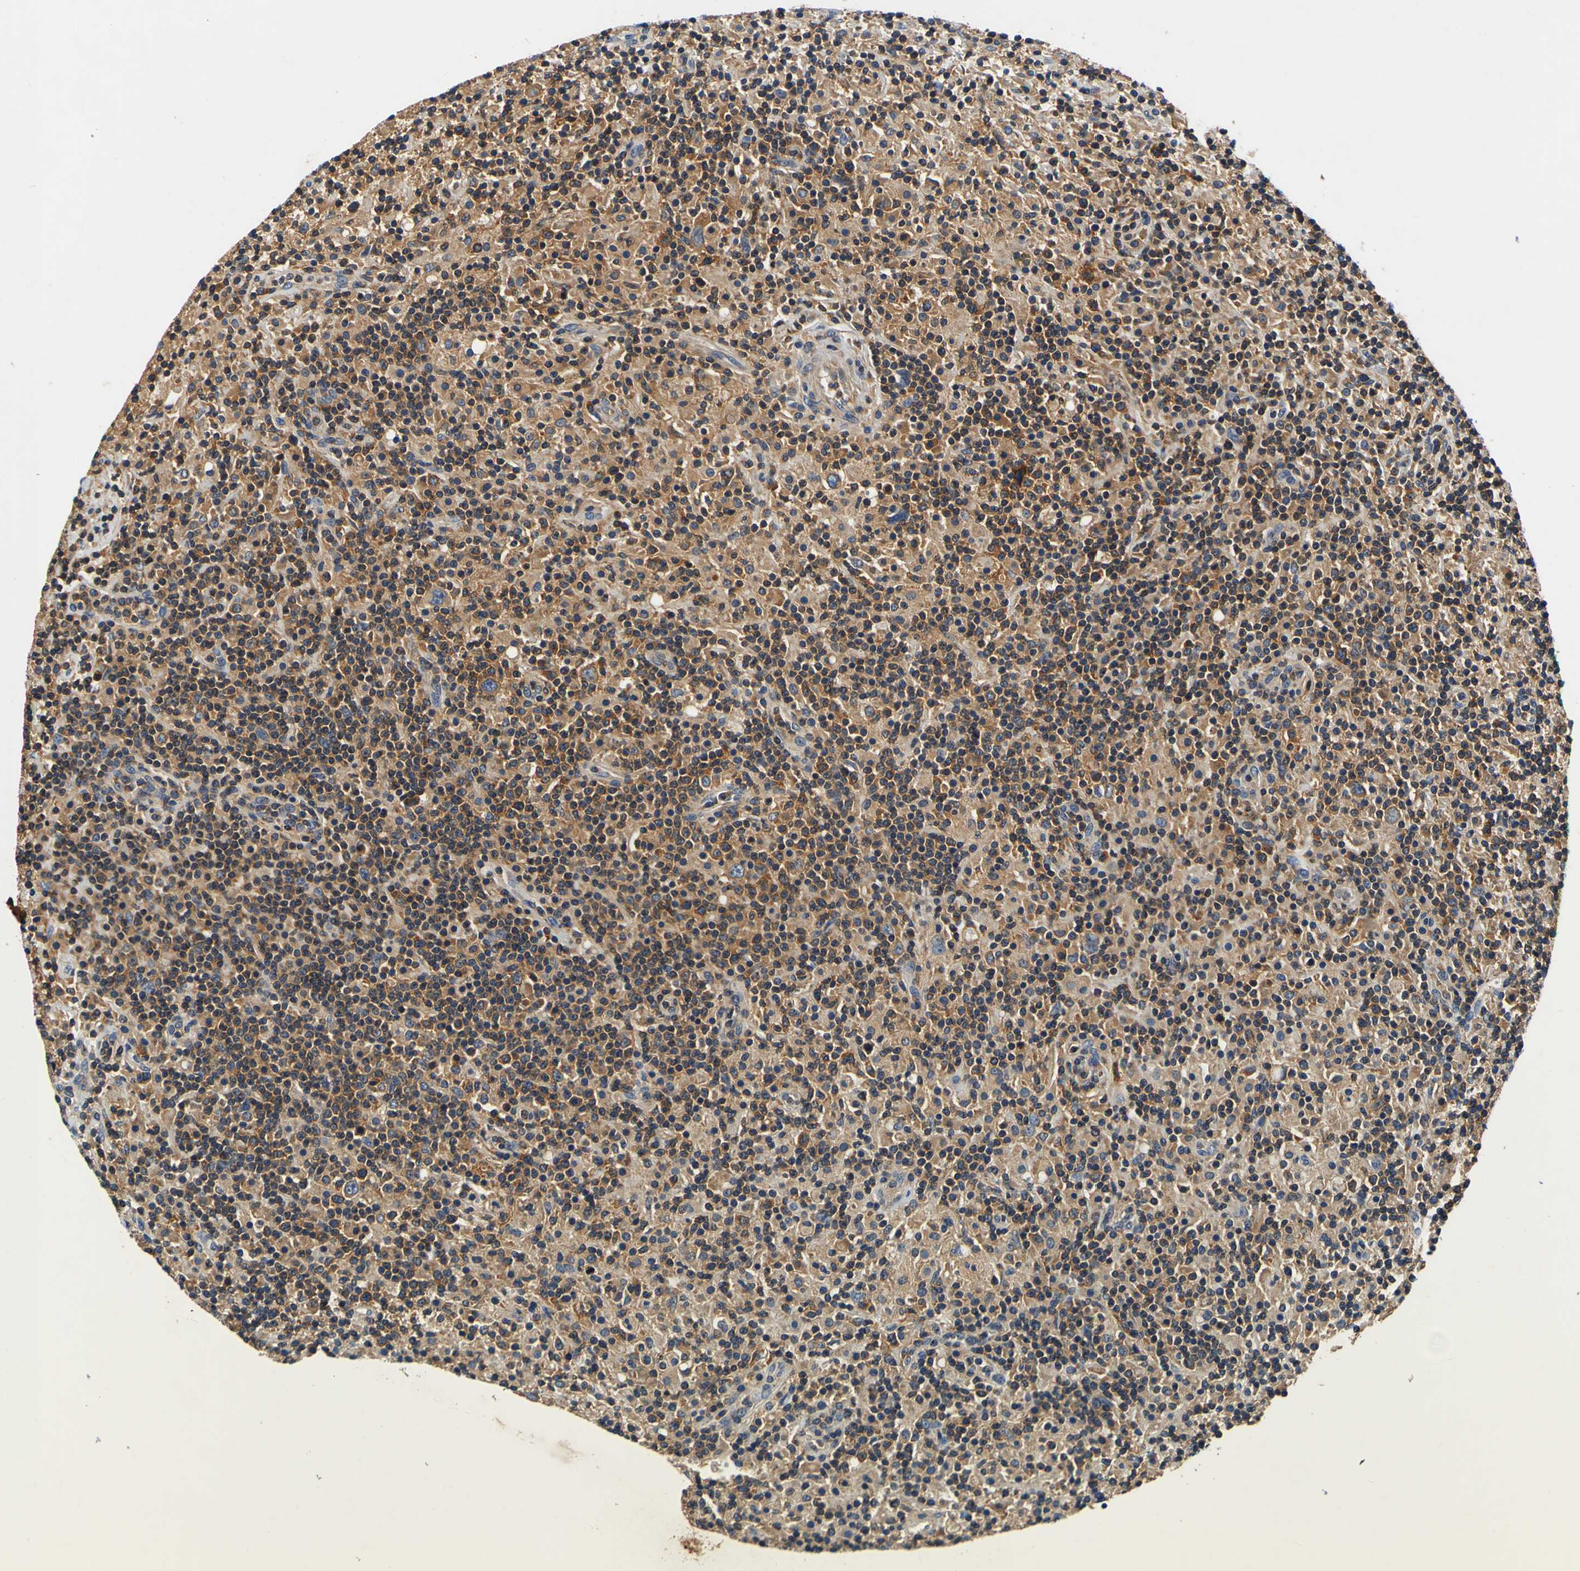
{"staining": {"intensity": "moderate", "quantity": ">75%", "location": "cytoplasmic/membranous"}, "tissue": "lymphoma", "cell_type": "Tumor cells", "image_type": "cancer", "snomed": [{"axis": "morphology", "description": "Hodgkin's disease, NOS"}, {"axis": "topography", "description": "Lymph node"}], "caption": "Immunohistochemistry (IHC) micrograph of human Hodgkin's disease stained for a protein (brown), which reveals medium levels of moderate cytoplasmic/membranous expression in about >75% of tumor cells.", "gene": "CNR2", "patient": {"sex": "male", "age": 70}}